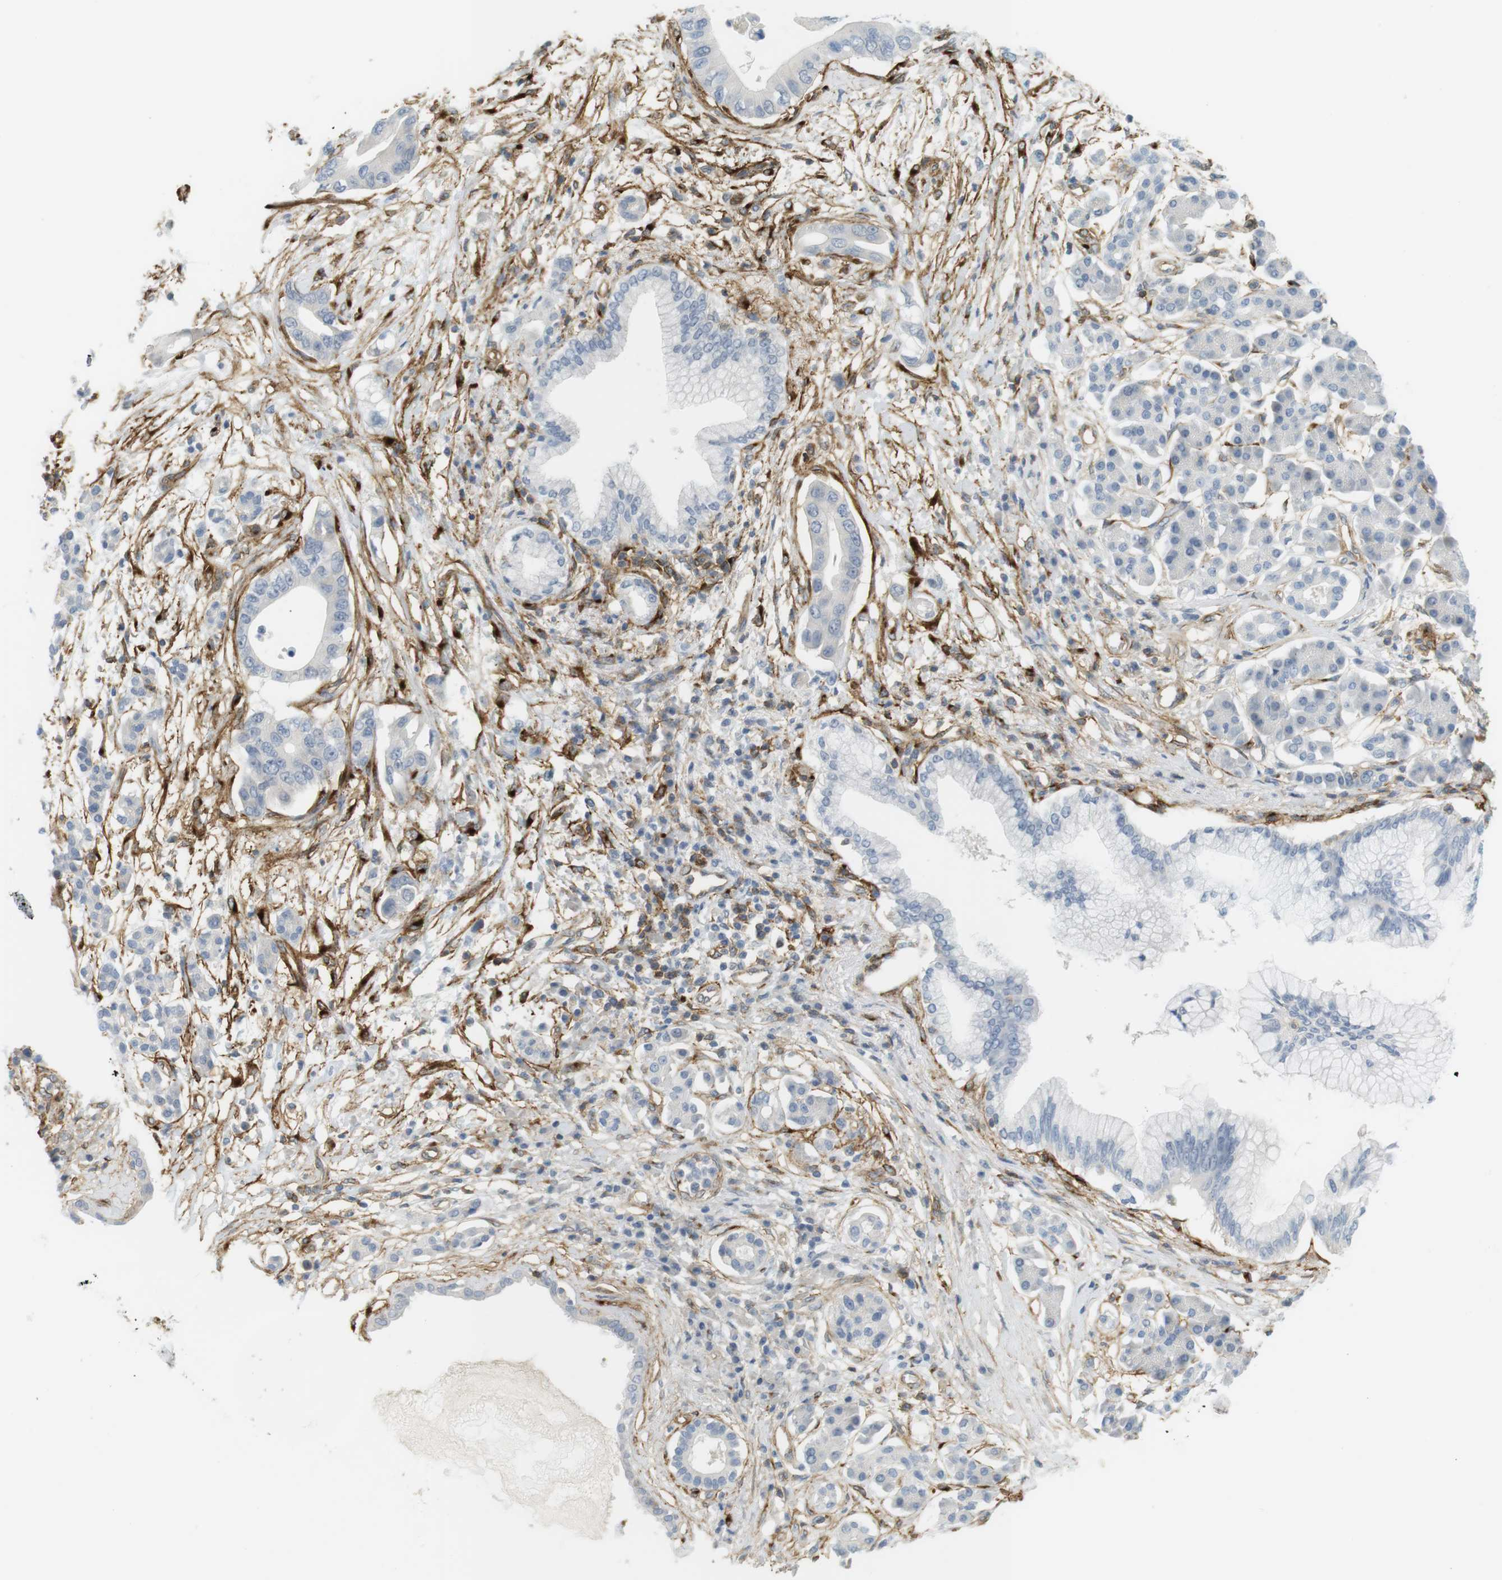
{"staining": {"intensity": "negative", "quantity": "none", "location": "none"}, "tissue": "pancreatic cancer", "cell_type": "Tumor cells", "image_type": "cancer", "snomed": [{"axis": "morphology", "description": "Adenocarcinoma, NOS"}, {"axis": "topography", "description": "Pancreas"}], "caption": "Immunohistochemical staining of human pancreatic cancer (adenocarcinoma) displays no significant expression in tumor cells.", "gene": "F2R", "patient": {"sex": "male", "age": 77}}